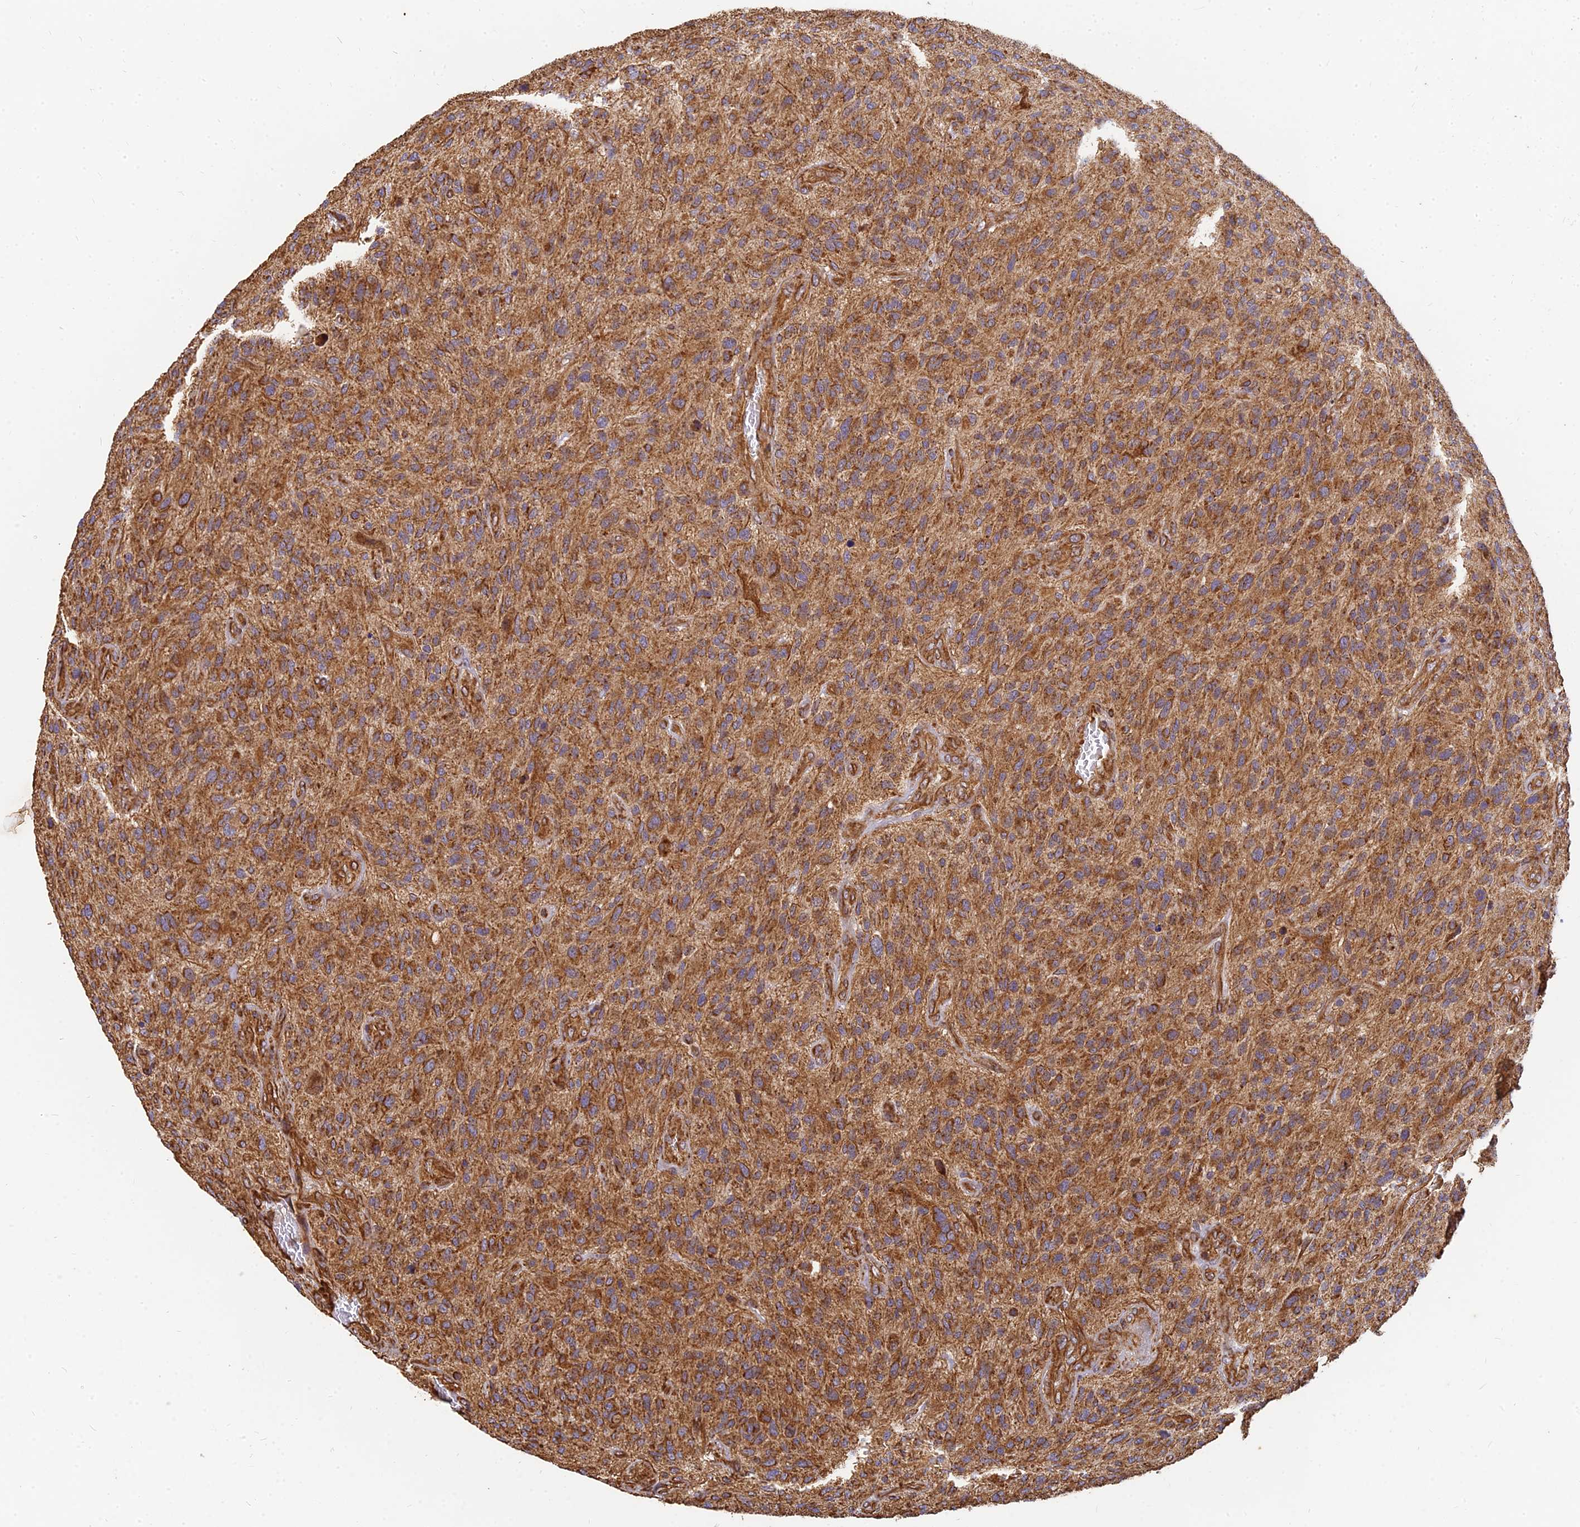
{"staining": {"intensity": "moderate", "quantity": ">75%", "location": "cytoplasmic/membranous"}, "tissue": "glioma", "cell_type": "Tumor cells", "image_type": "cancer", "snomed": [{"axis": "morphology", "description": "Glioma, malignant, High grade"}, {"axis": "topography", "description": "Brain"}], "caption": "Human glioma stained with a protein marker exhibits moderate staining in tumor cells.", "gene": "DSTYK", "patient": {"sex": "male", "age": 47}}